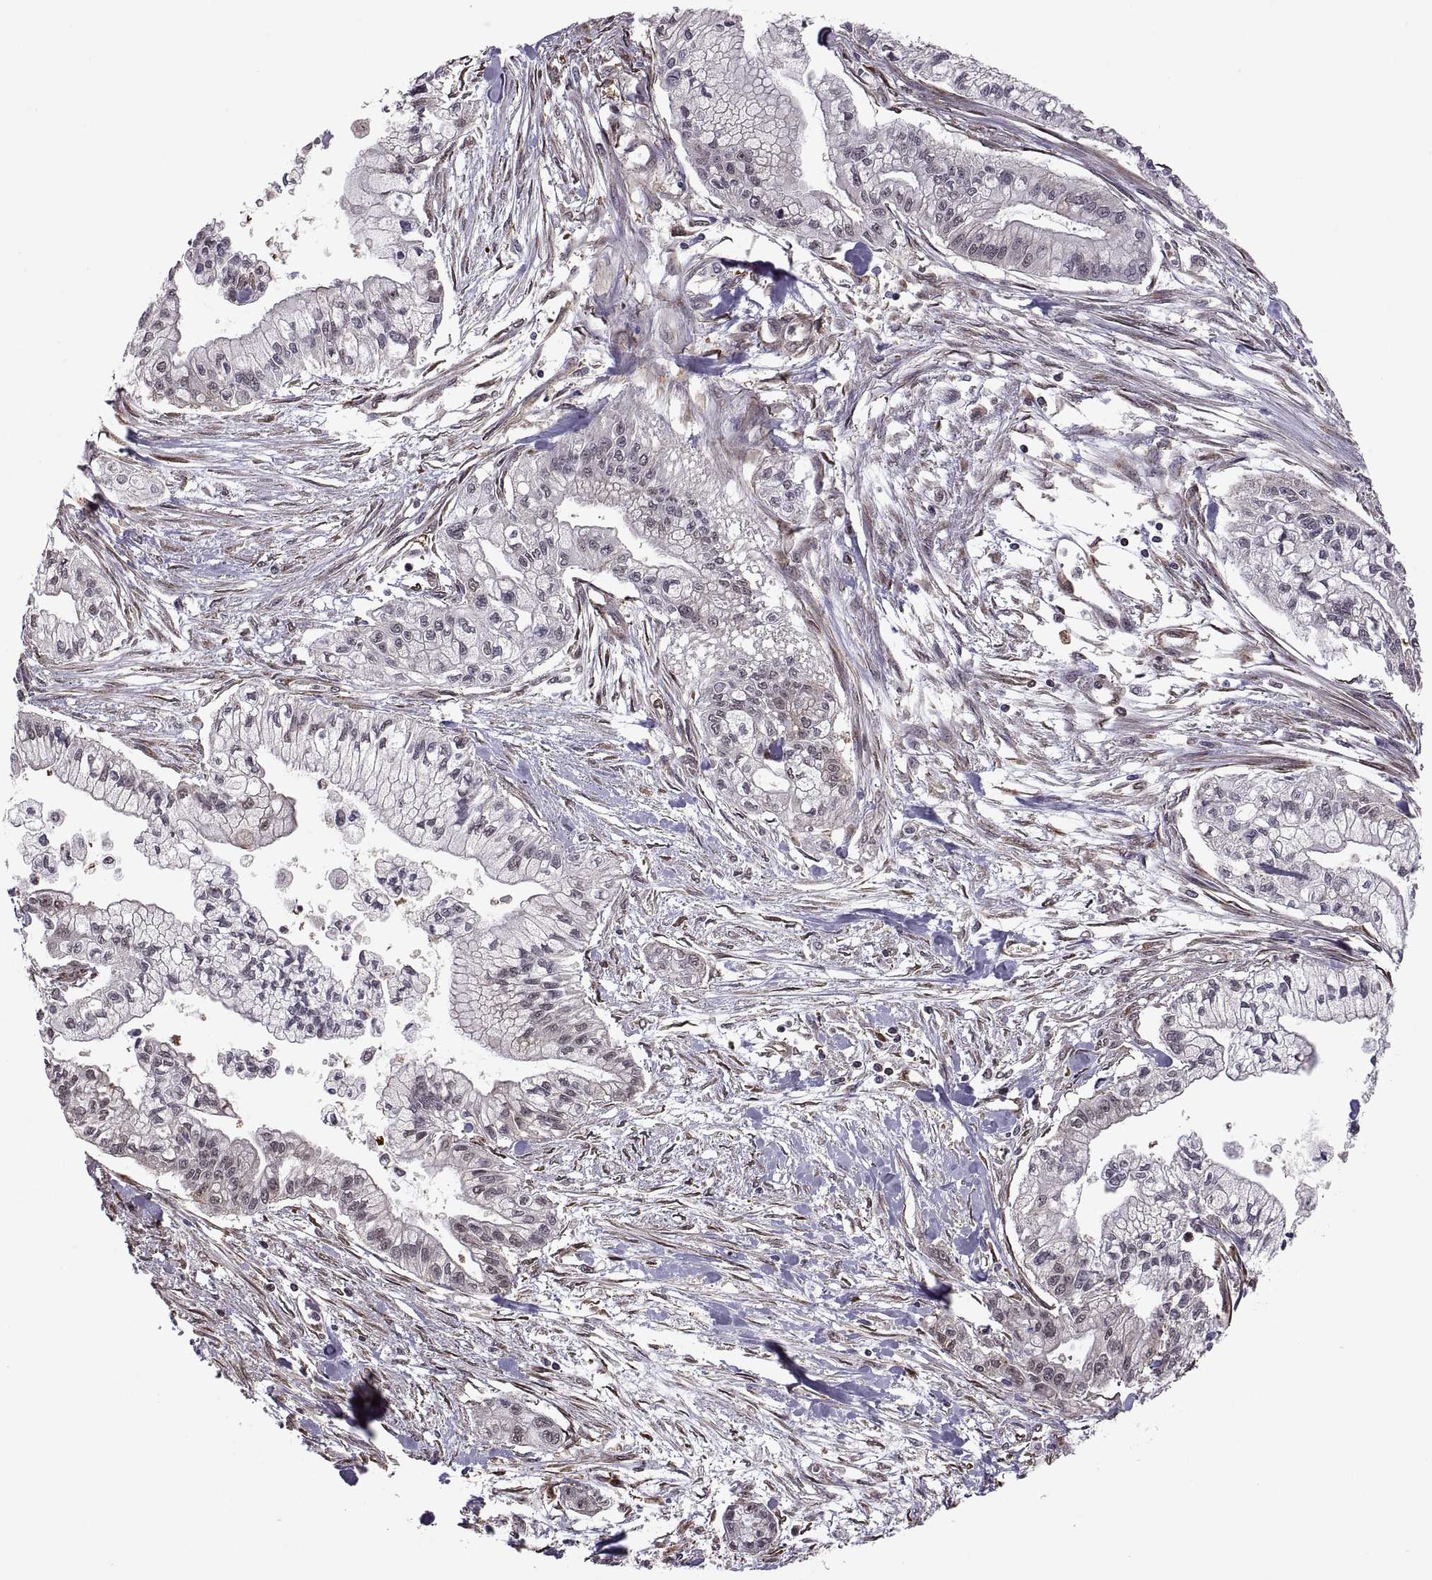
{"staining": {"intensity": "negative", "quantity": "none", "location": "none"}, "tissue": "pancreatic cancer", "cell_type": "Tumor cells", "image_type": "cancer", "snomed": [{"axis": "morphology", "description": "Adenocarcinoma, NOS"}, {"axis": "topography", "description": "Pancreas"}], "caption": "An immunohistochemistry photomicrograph of adenocarcinoma (pancreatic) is shown. There is no staining in tumor cells of adenocarcinoma (pancreatic).", "gene": "ARRB1", "patient": {"sex": "male", "age": 54}}